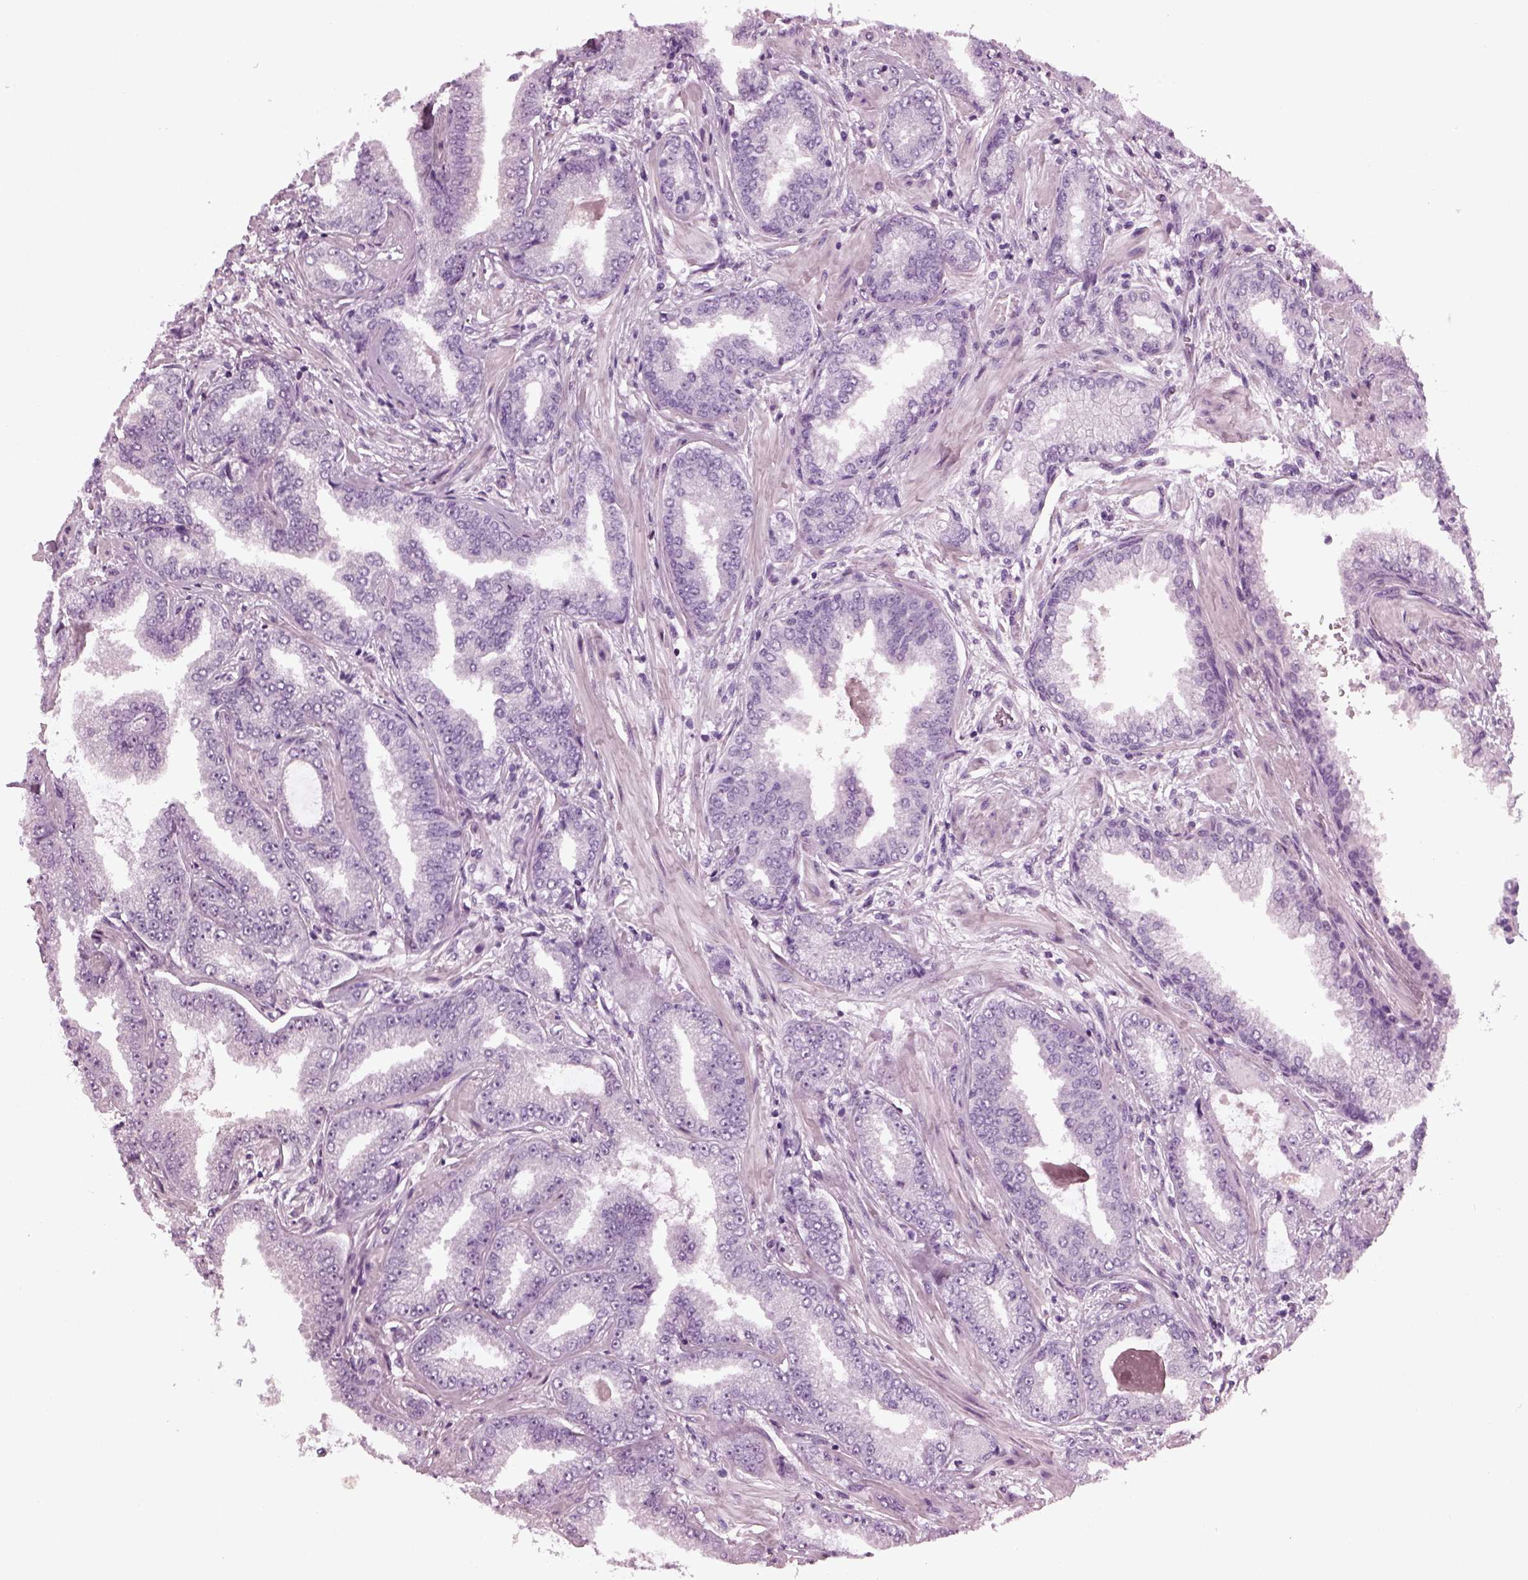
{"staining": {"intensity": "negative", "quantity": "none", "location": "none"}, "tissue": "prostate cancer", "cell_type": "Tumor cells", "image_type": "cancer", "snomed": [{"axis": "morphology", "description": "Adenocarcinoma, Low grade"}, {"axis": "topography", "description": "Prostate"}], "caption": "A high-resolution photomicrograph shows immunohistochemistry (IHC) staining of prostate cancer (low-grade adenocarcinoma), which reveals no significant expression in tumor cells. (DAB (3,3'-diaminobenzidine) immunohistochemistry (IHC) visualized using brightfield microscopy, high magnification).", "gene": "SLC6A17", "patient": {"sex": "male", "age": 55}}